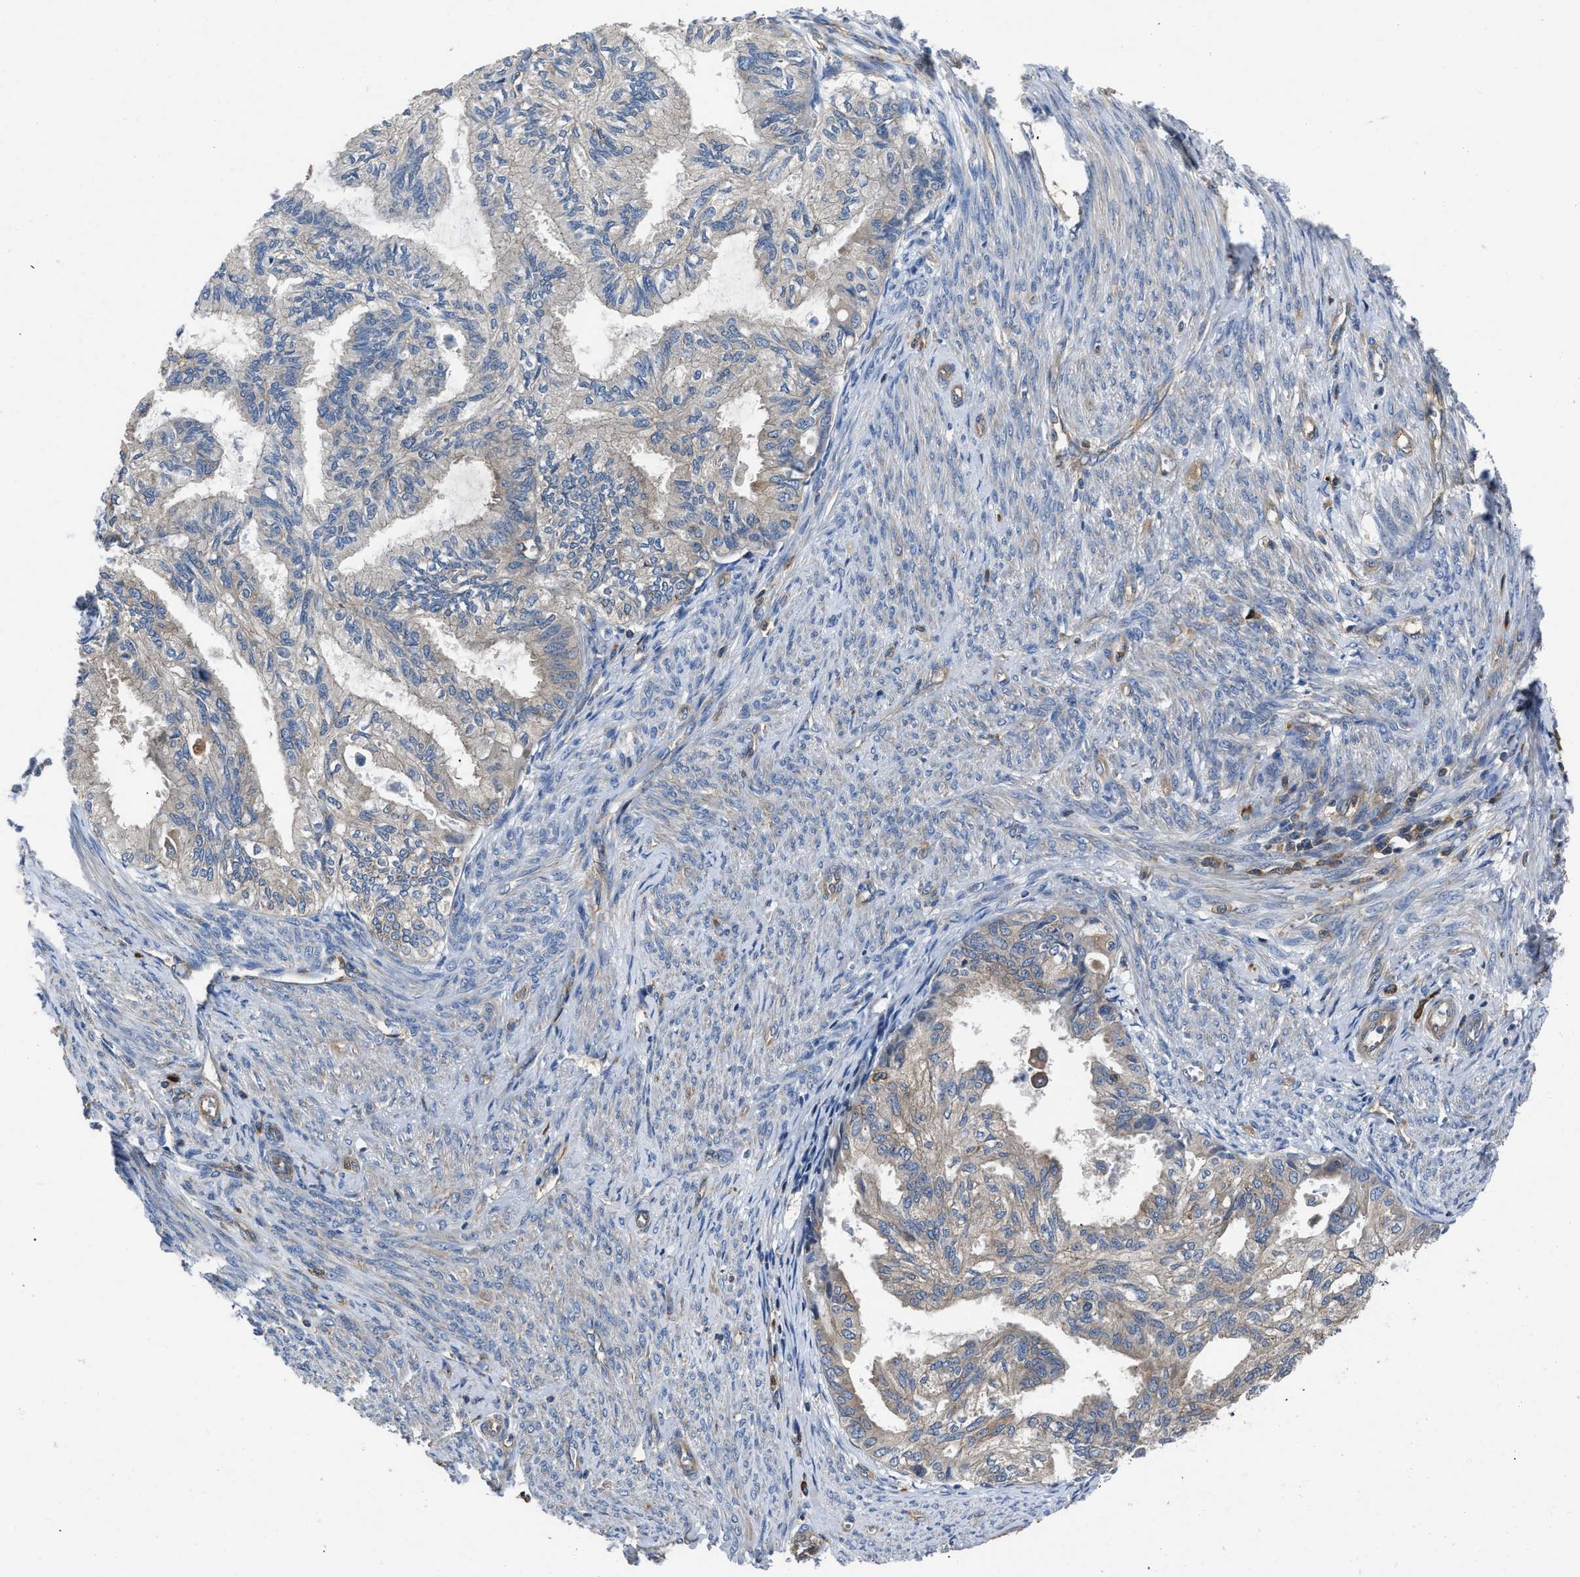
{"staining": {"intensity": "weak", "quantity": "25%-75%", "location": "cytoplasmic/membranous"}, "tissue": "cervical cancer", "cell_type": "Tumor cells", "image_type": "cancer", "snomed": [{"axis": "morphology", "description": "Normal tissue, NOS"}, {"axis": "morphology", "description": "Adenocarcinoma, NOS"}, {"axis": "topography", "description": "Cervix"}, {"axis": "topography", "description": "Endometrium"}], "caption": "Adenocarcinoma (cervical) was stained to show a protein in brown. There is low levels of weak cytoplasmic/membranous staining in about 25%-75% of tumor cells.", "gene": "YARS1", "patient": {"sex": "female", "age": 86}}